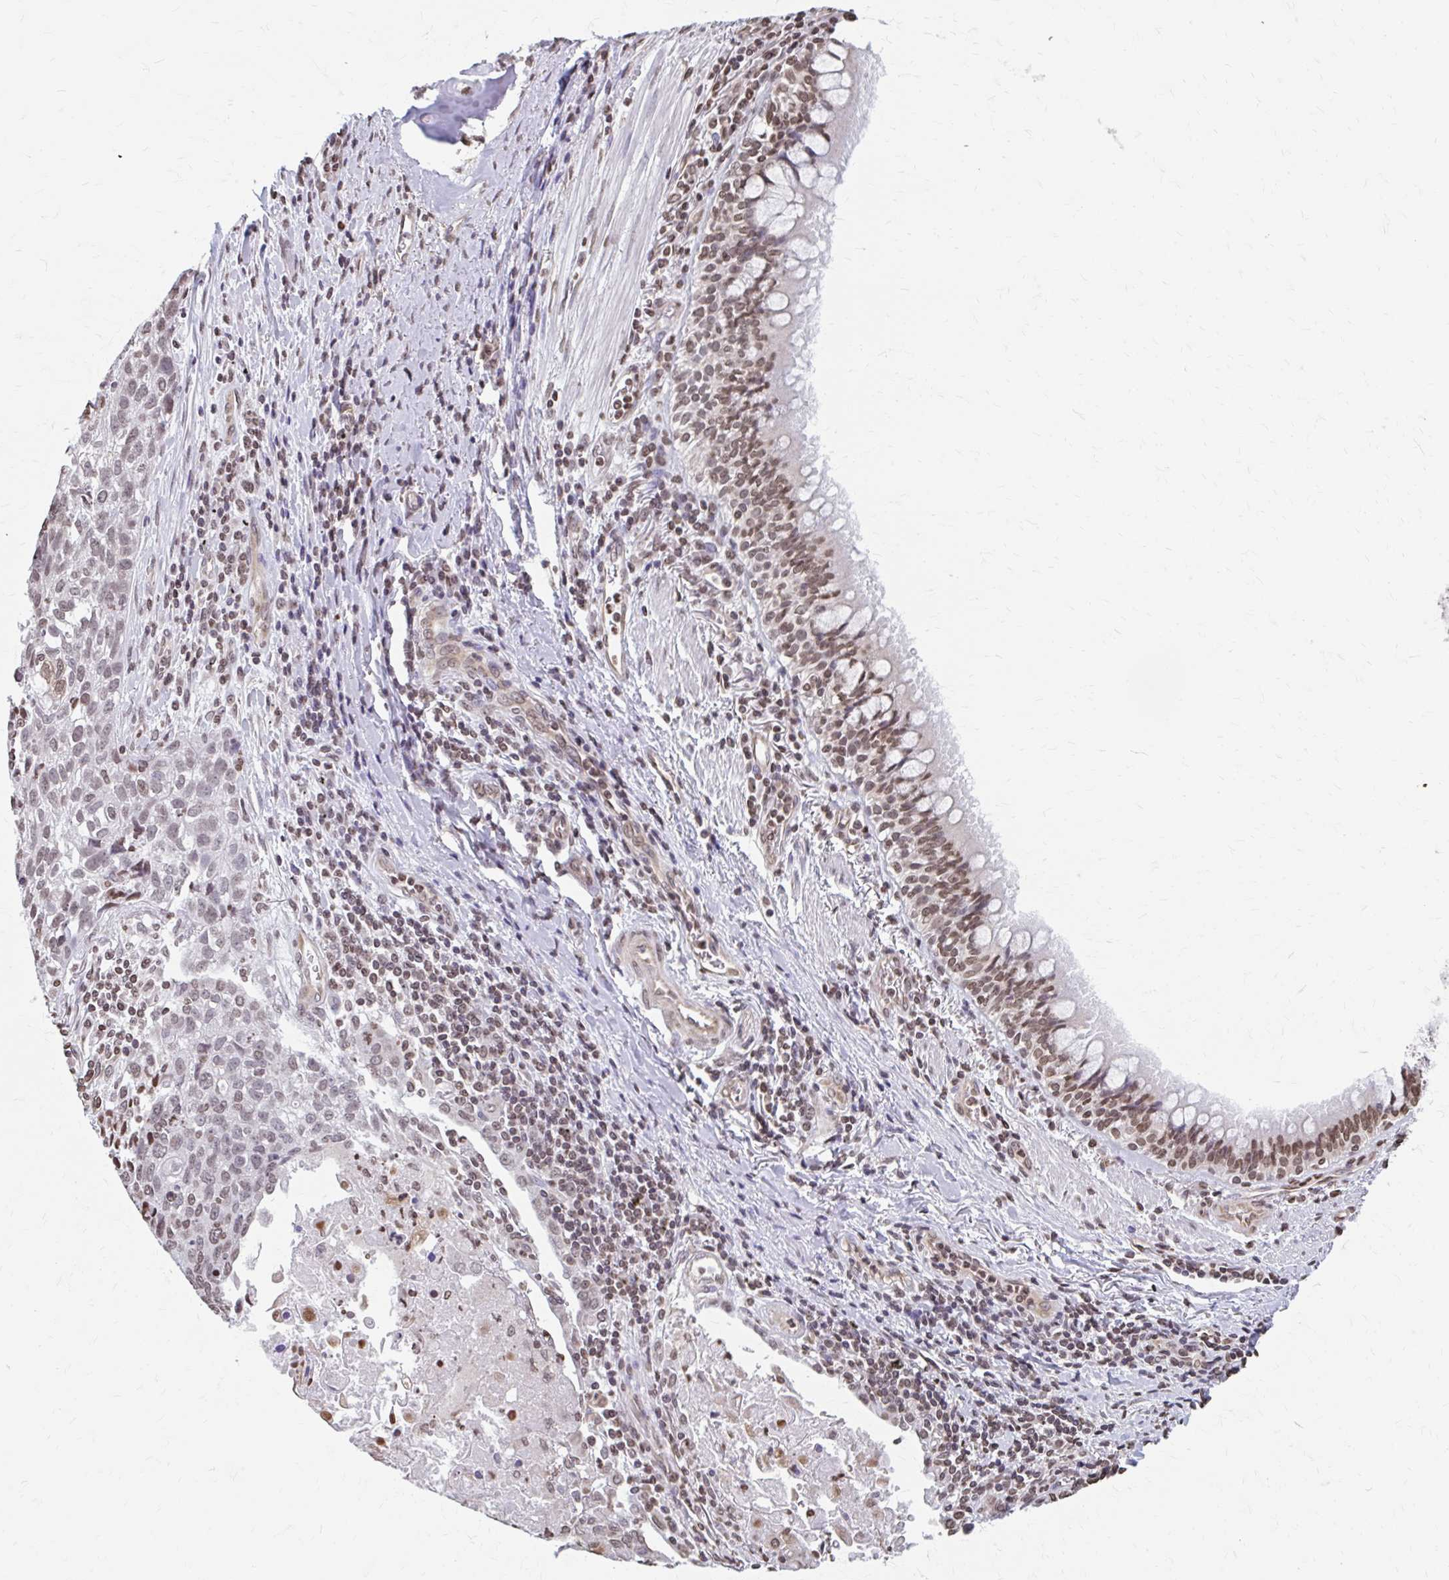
{"staining": {"intensity": "weak", "quantity": "25%-75%", "location": "nuclear"}, "tissue": "lung cancer", "cell_type": "Tumor cells", "image_type": "cancer", "snomed": [{"axis": "morphology", "description": "Squamous cell carcinoma, NOS"}, {"axis": "topography", "description": "Lung"}], "caption": "IHC (DAB) staining of squamous cell carcinoma (lung) demonstrates weak nuclear protein staining in about 25%-75% of tumor cells.", "gene": "ORC3", "patient": {"sex": "male", "age": 74}}